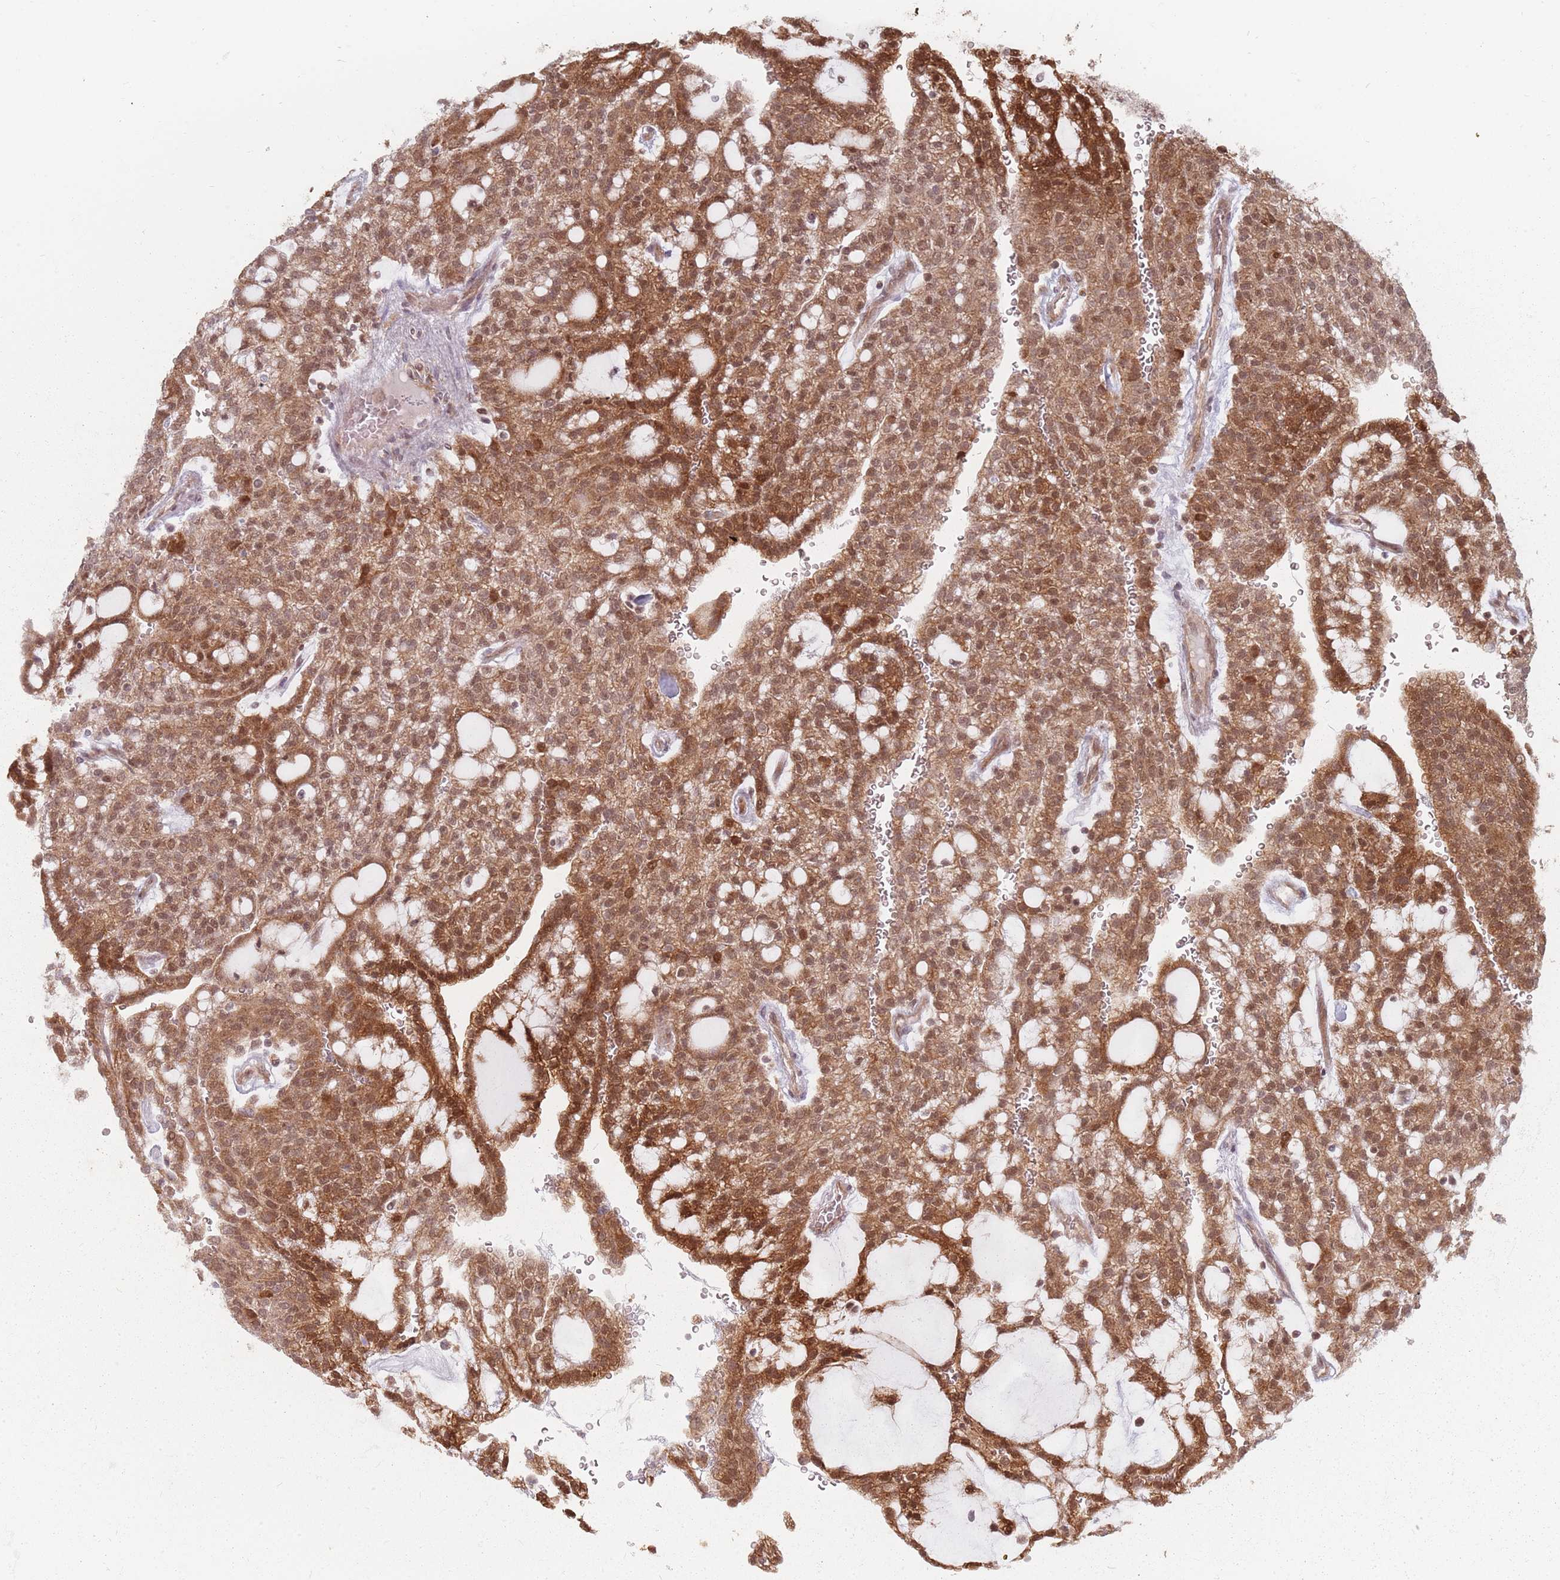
{"staining": {"intensity": "moderate", "quantity": ">75%", "location": "cytoplasmic/membranous,nuclear"}, "tissue": "renal cancer", "cell_type": "Tumor cells", "image_type": "cancer", "snomed": [{"axis": "morphology", "description": "Adenocarcinoma, NOS"}, {"axis": "topography", "description": "Kidney"}], "caption": "An image of renal adenocarcinoma stained for a protein reveals moderate cytoplasmic/membranous and nuclear brown staining in tumor cells.", "gene": "VPS52", "patient": {"sex": "male", "age": 63}}